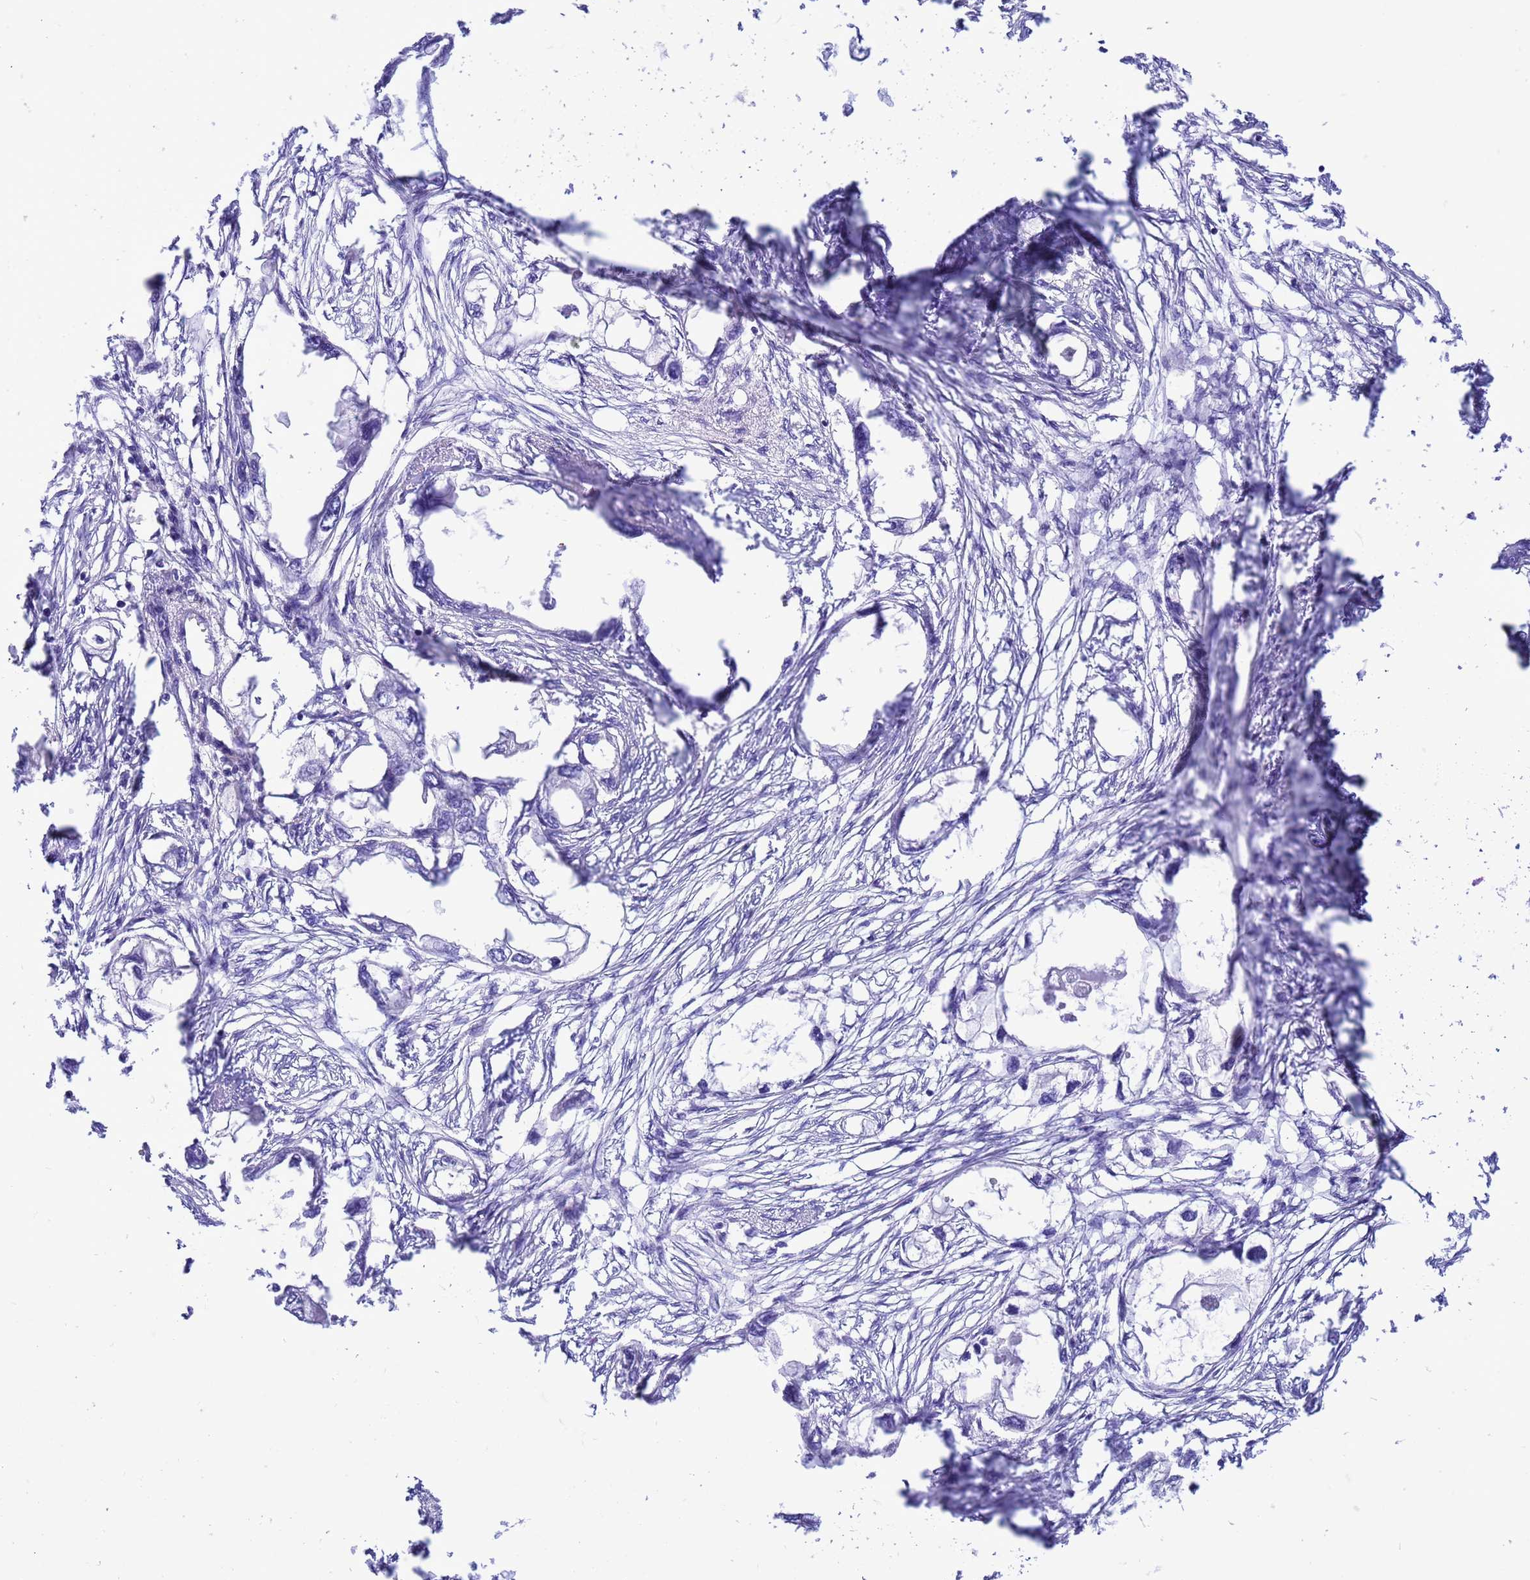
{"staining": {"intensity": "negative", "quantity": "none", "location": "none"}, "tissue": "endometrial cancer", "cell_type": "Tumor cells", "image_type": "cancer", "snomed": [{"axis": "morphology", "description": "Adenocarcinoma, NOS"}, {"axis": "morphology", "description": "Adenocarcinoma, metastatic, NOS"}, {"axis": "topography", "description": "Adipose tissue"}, {"axis": "topography", "description": "Endometrium"}], "caption": "Endometrial cancer stained for a protein using immunohistochemistry shows no positivity tumor cells.", "gene": "AKR1C2", "patient": {"sex": "female", "age": 67}}